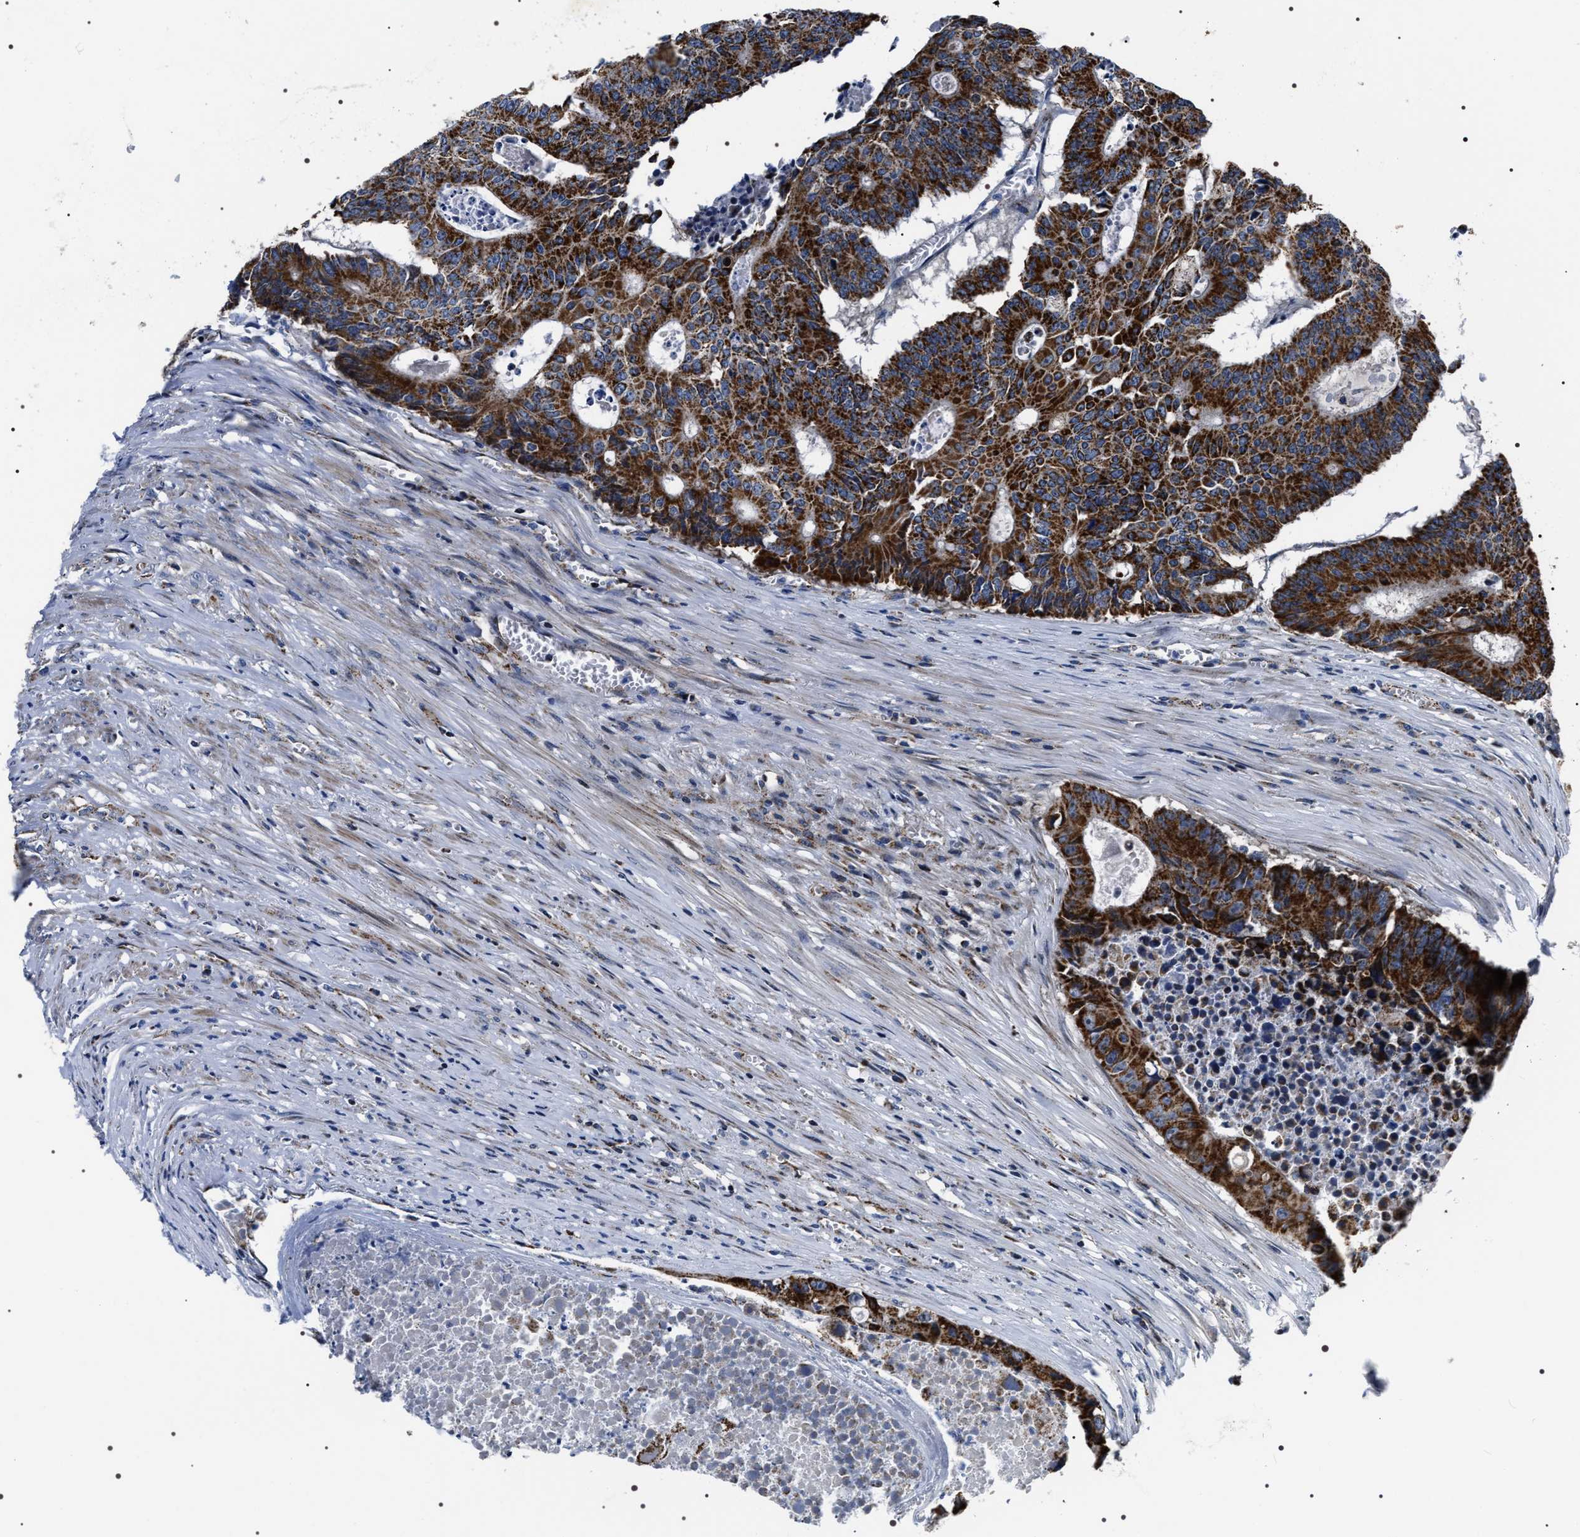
{"staining": {"intensity": "strong", "quantity": ">75%", "location": "cytoplasmic/membranous"}, "tissue": "colorectal cancer", "cell_type": "Tumor cells", "image_type": "cancer", "snomed": [{"axis": "morphology", "description": "Adenocarcinoma, NOS"}, {"axis": "topography", "description": "Colon"}], "caption": "Immunohistochemistry (DAB (3,3'-diaminobenzidine)) staining of human colorectal adenocarcinoma demonstrates strong cytoplasmic/membranous protein expression in about >75% of tumor cells.", "gene": "NTMT1", "patient": {"sex": "male", "age": 87}}